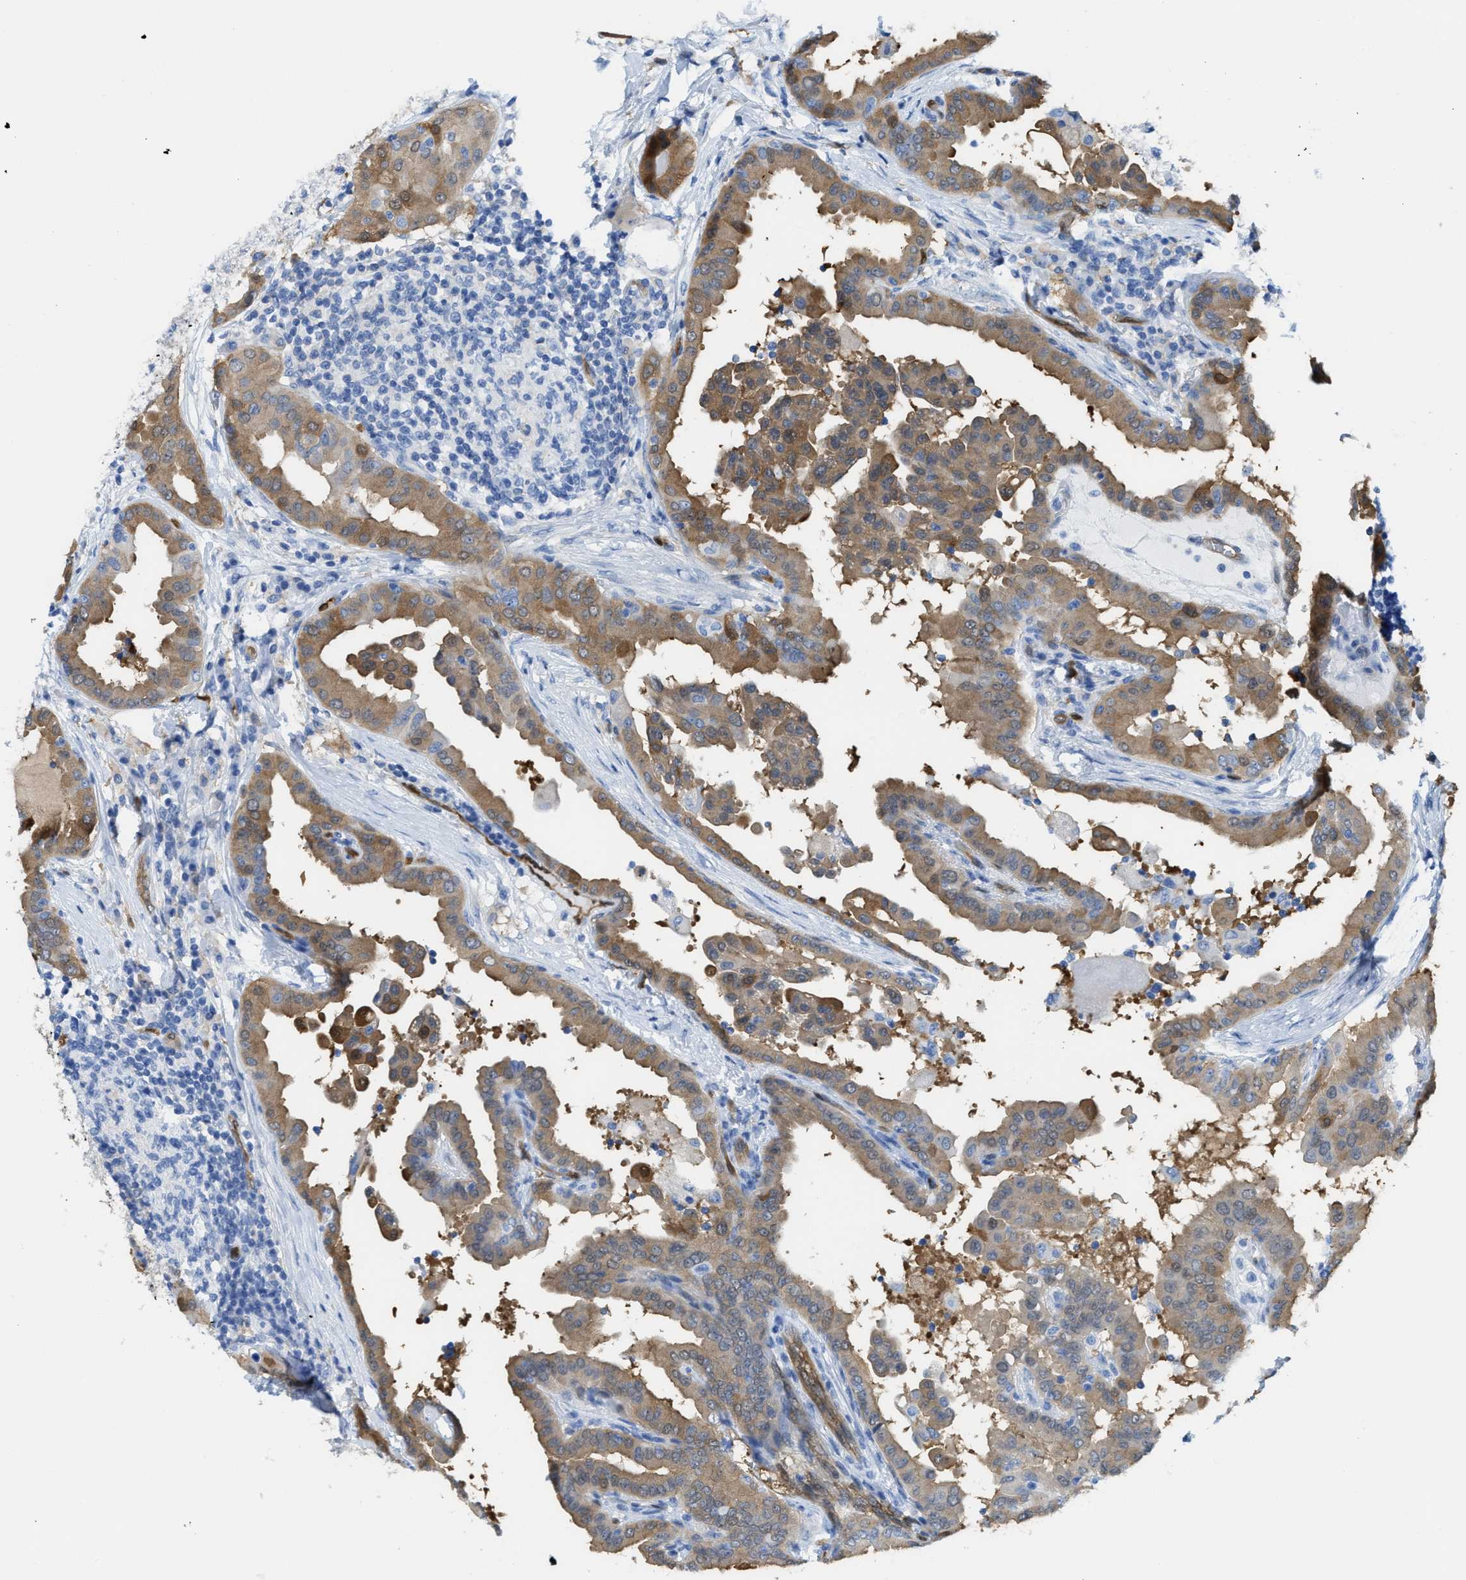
{"staining": {"intensity": "moderate", "quantity": ">75%", "location": "cytoplasmic/membranous"}, "tissue": "thyroid cancer", "cell_type": "Tumor cells", "image_type": "cancer", "snomed": [{"axis": "morphology", "description": "Papillary adenocarcinoma, NOS"}, {"axis": "topography", "description": "Thyroid gland"}], "caption": "The photomicrograph demonstrates a brown stain indicating the presence of a protein in the cytoplasmic/membranous of tumor cells in thyroid cancer. (DAB (3,3'-diaminobenzidine) = brown stain, brightfield microscopy at high magnification).", "gene": "ASS1", "patient": {"sex": "male", "age": 33}}